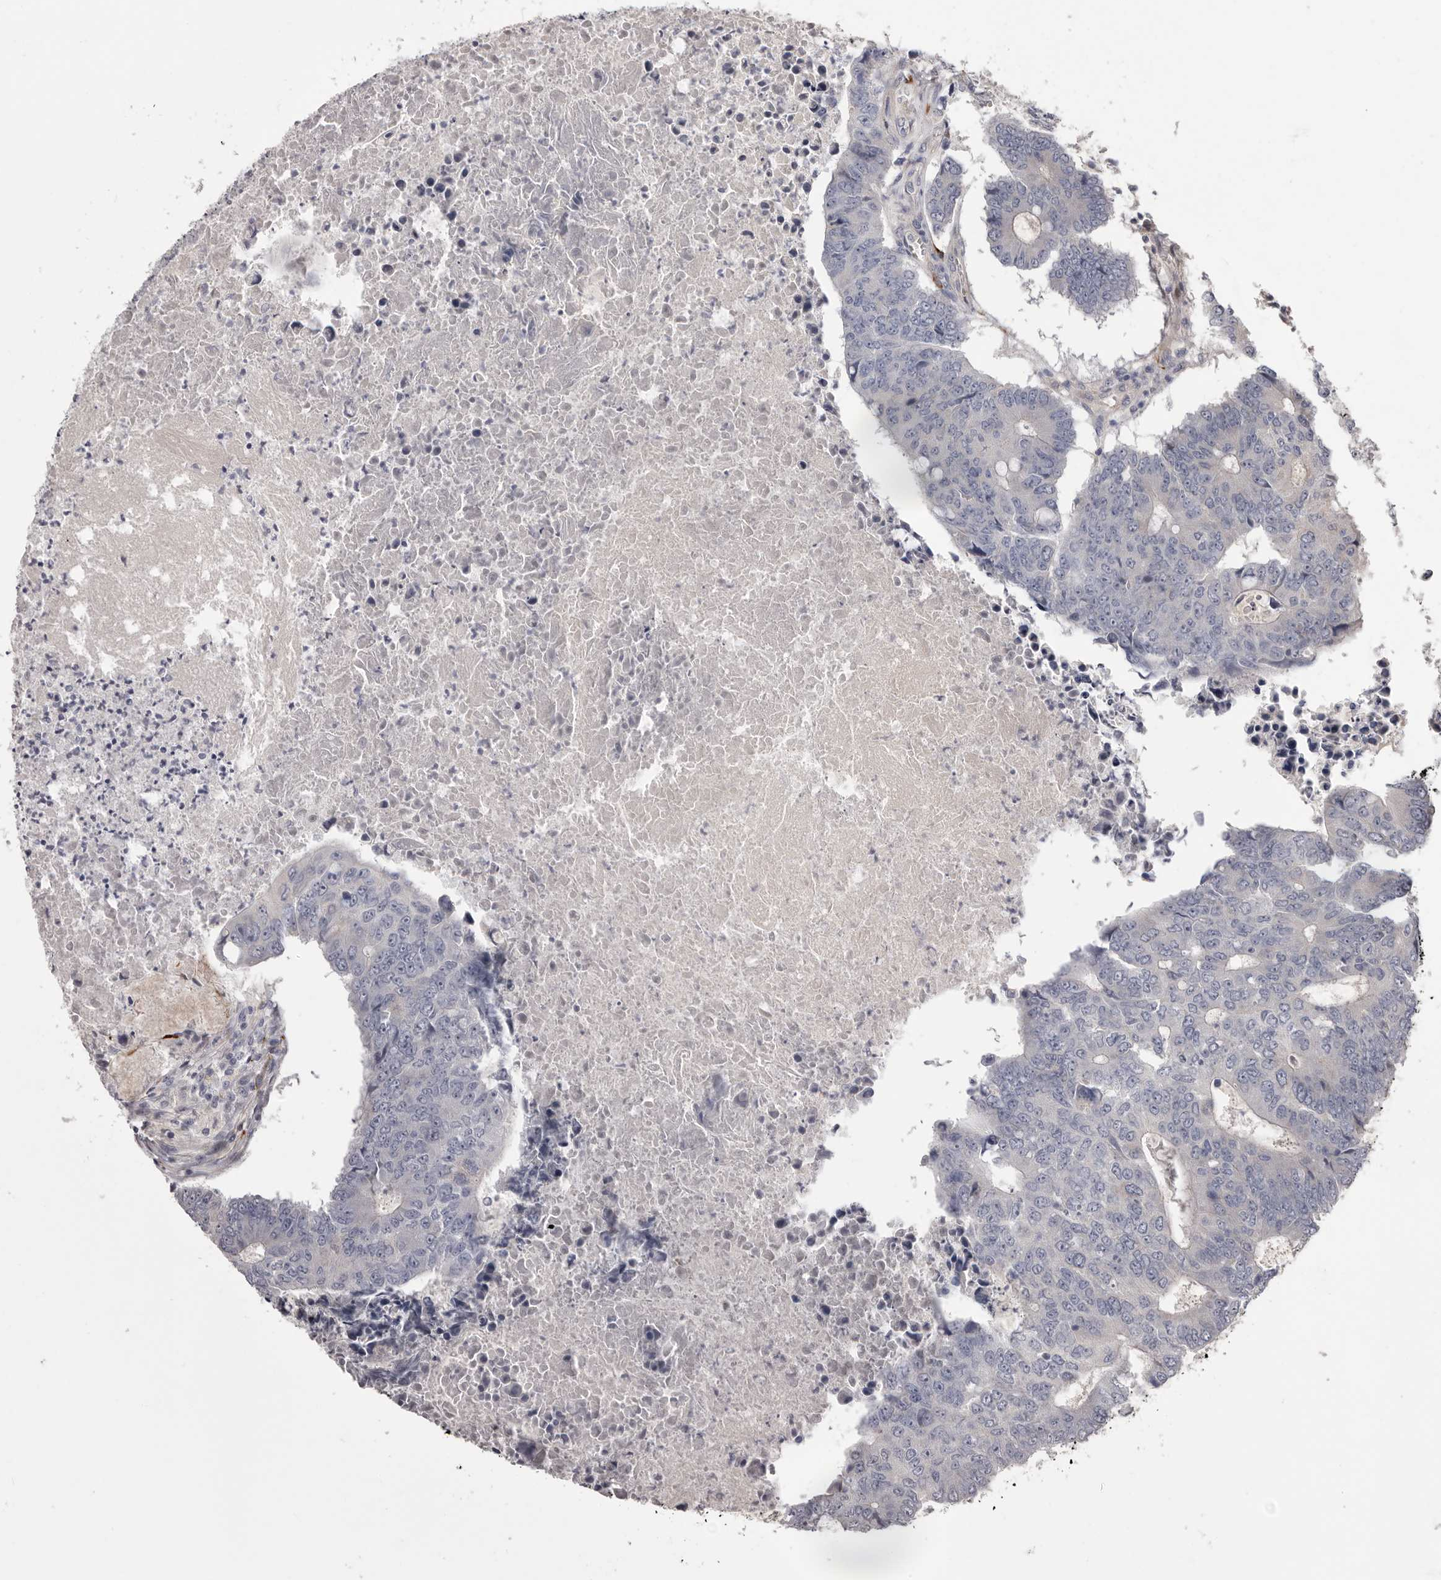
{"staining": {"intensity": "negative", "quantity": "none", "location": "none"}, "tissue": "colorectal cancer", "cell_type": "Tumor cells", "image_type": "cancer", "snomed": [{"axis": "morphology", "description": "Adenocarcinoma, NOS"}, {"axis": "topography", "description": "Colon"}], "caption": "An immunohistochemistry (IHC) micrograph of colorectal adenocarcinoma is shown. There is no staining in tumor cells of colorectal adenocarcinoma.", "gene": "PNRC1", "patient": {"sex": "male", "age": 87}}